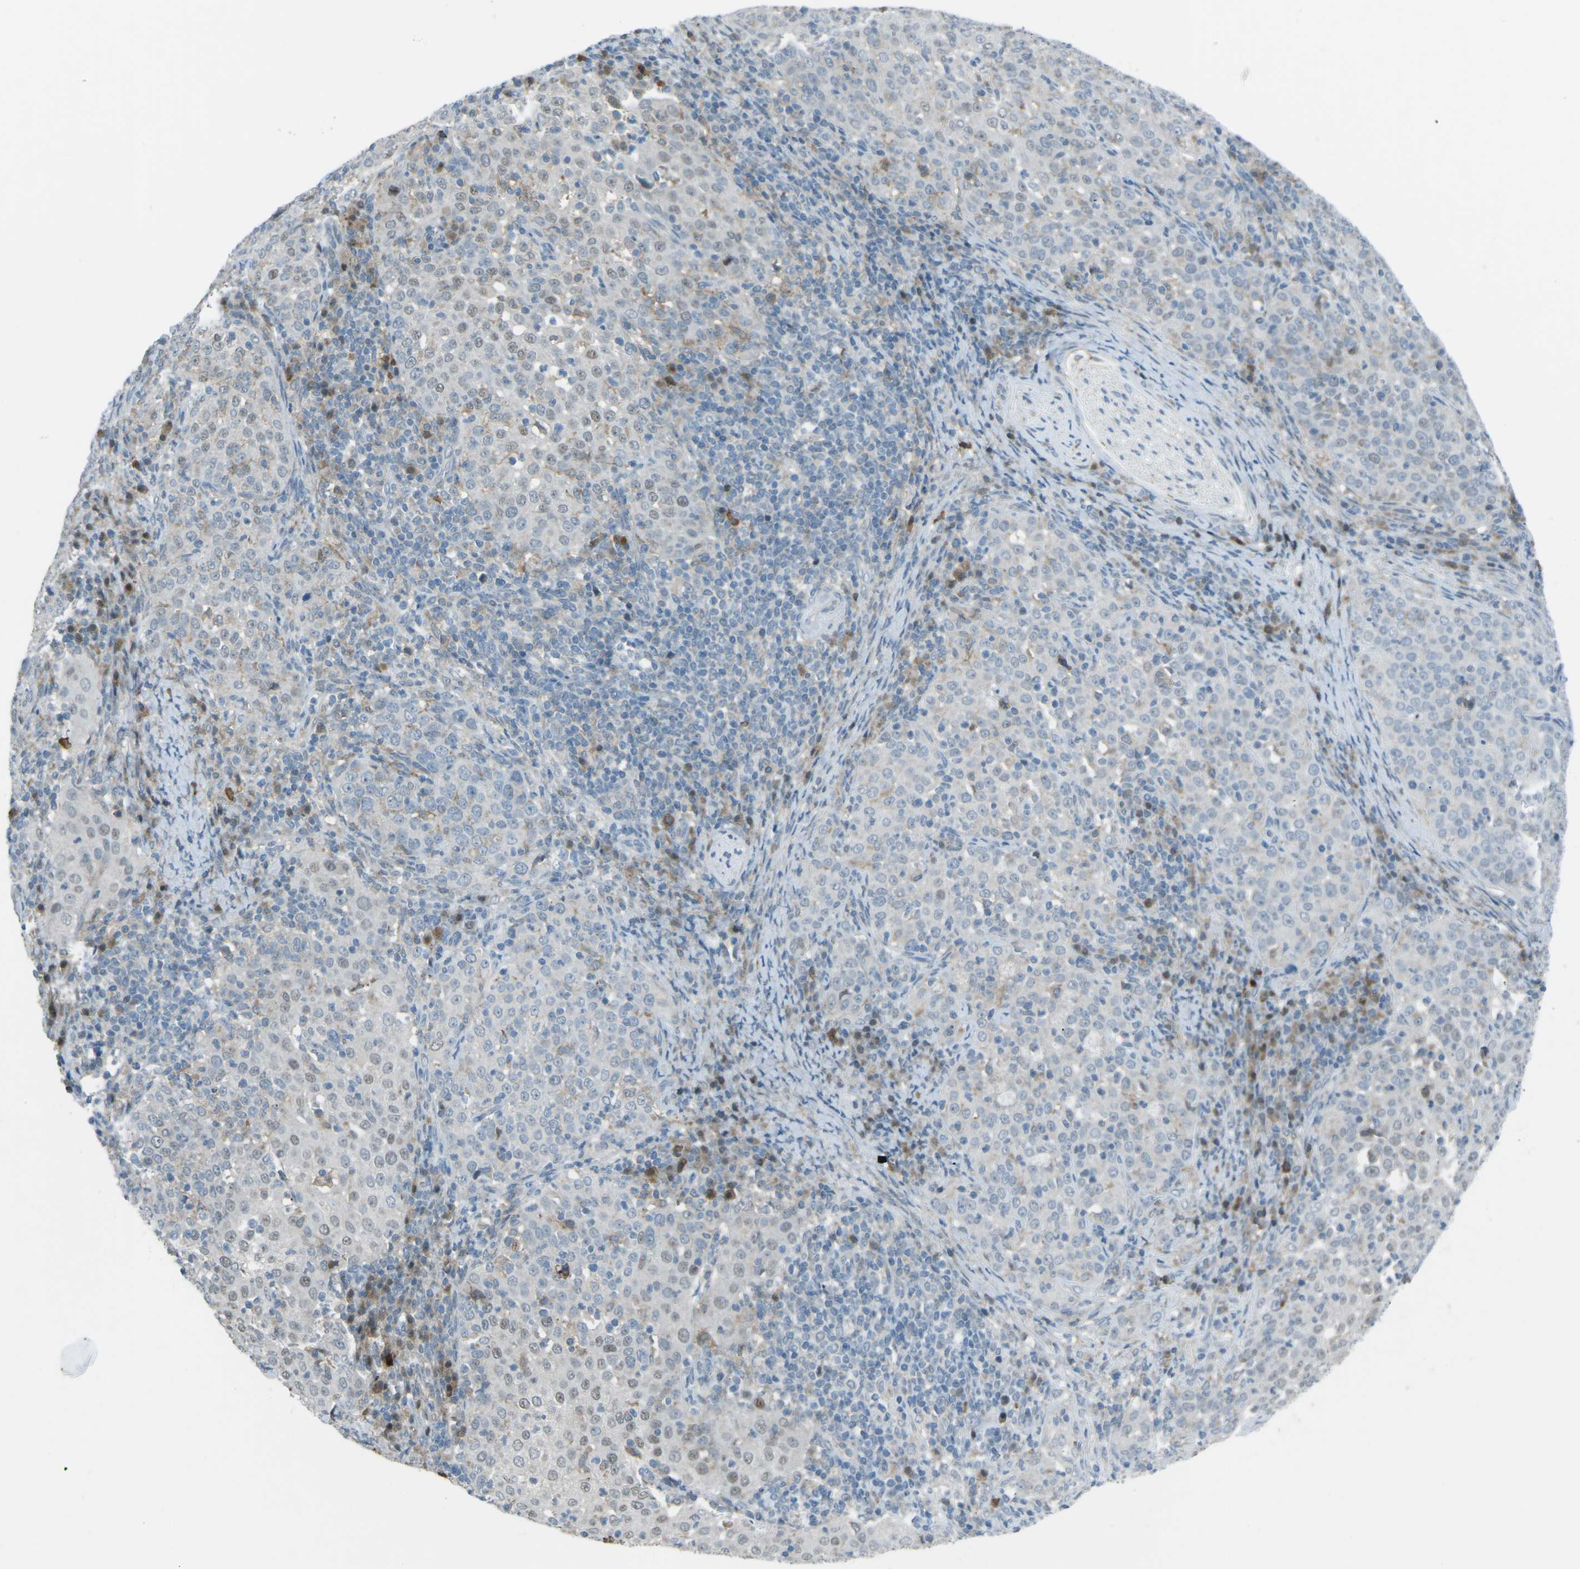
{"staining": {"intensity": "moderate", "quantity": "<25%", "location": "nuclear"}, "tissue": "cervical cancer", "cell_type": "Tumor cells", "image_type": "cancer", "snomed": [{"axis": "morphology", "description": "Squamous cell carcinoma, NOS"}, {"axis": "topography", "description": "Cervix"}], "caption": "An image of human squamous cell carcinoma (cervical) stained for a protein shows moderate nuclear brown staining in tumor cells.", "gene": "PRKCA", "patient": {"sex": "female", "age": 51}}